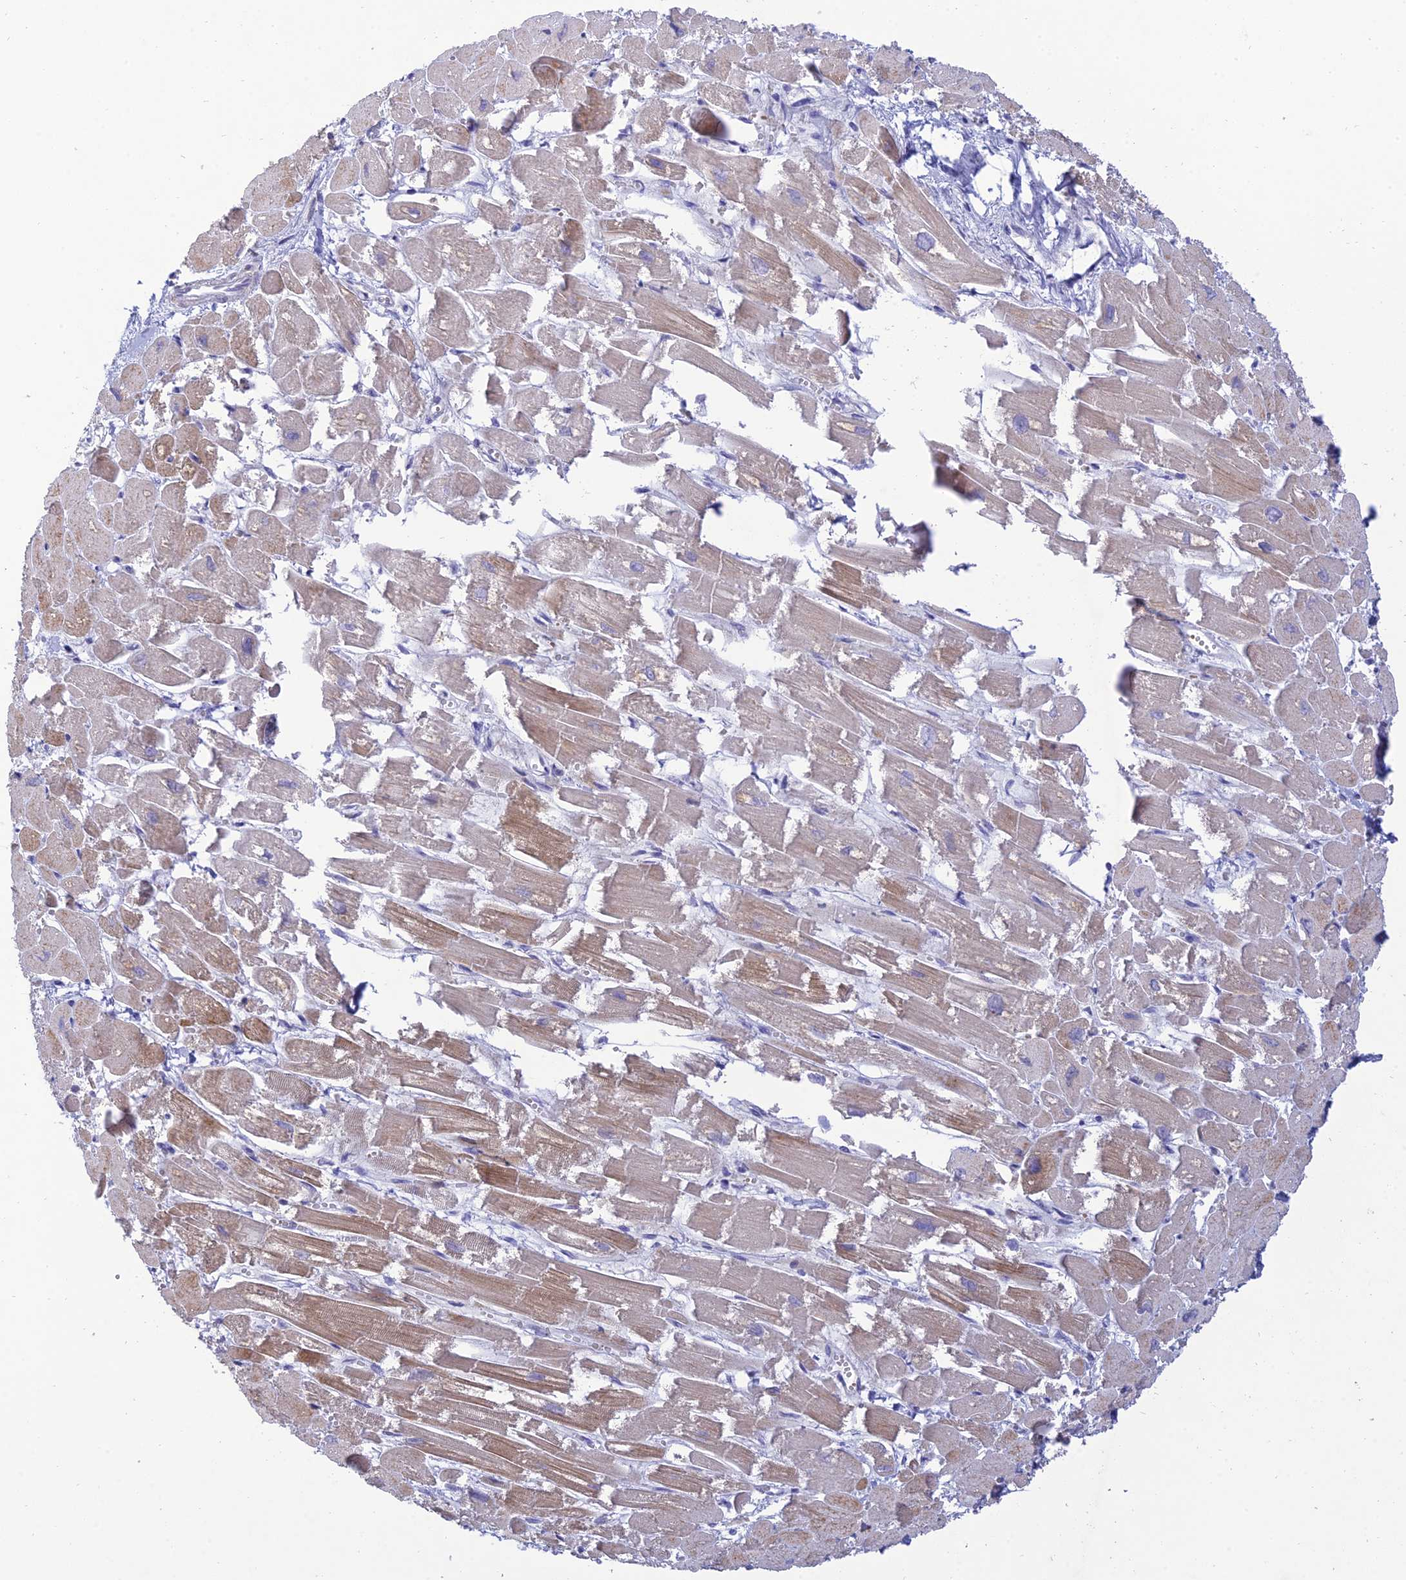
{"staining": {"intensity": "weak", "quantity": "25%-75%", "location": "cytoplasmic/membranous"}, "tissue": "heart muscle", "cell_type": "Cardiomyocytes", "image_type": "normal", "snomed": [{"axis": "morphology", "description": "Normal tissue, NOS"}, {"axis": "topography", "description": "Heart"}], "caption": "Protein analysis of unremarkable heart muscle displays weak cytoplasmic/membranous expression in approximately 25%-75% of cardiomyocytes.", "gene": "MAL2", "patient": {"sex": "male", "age": 54}}